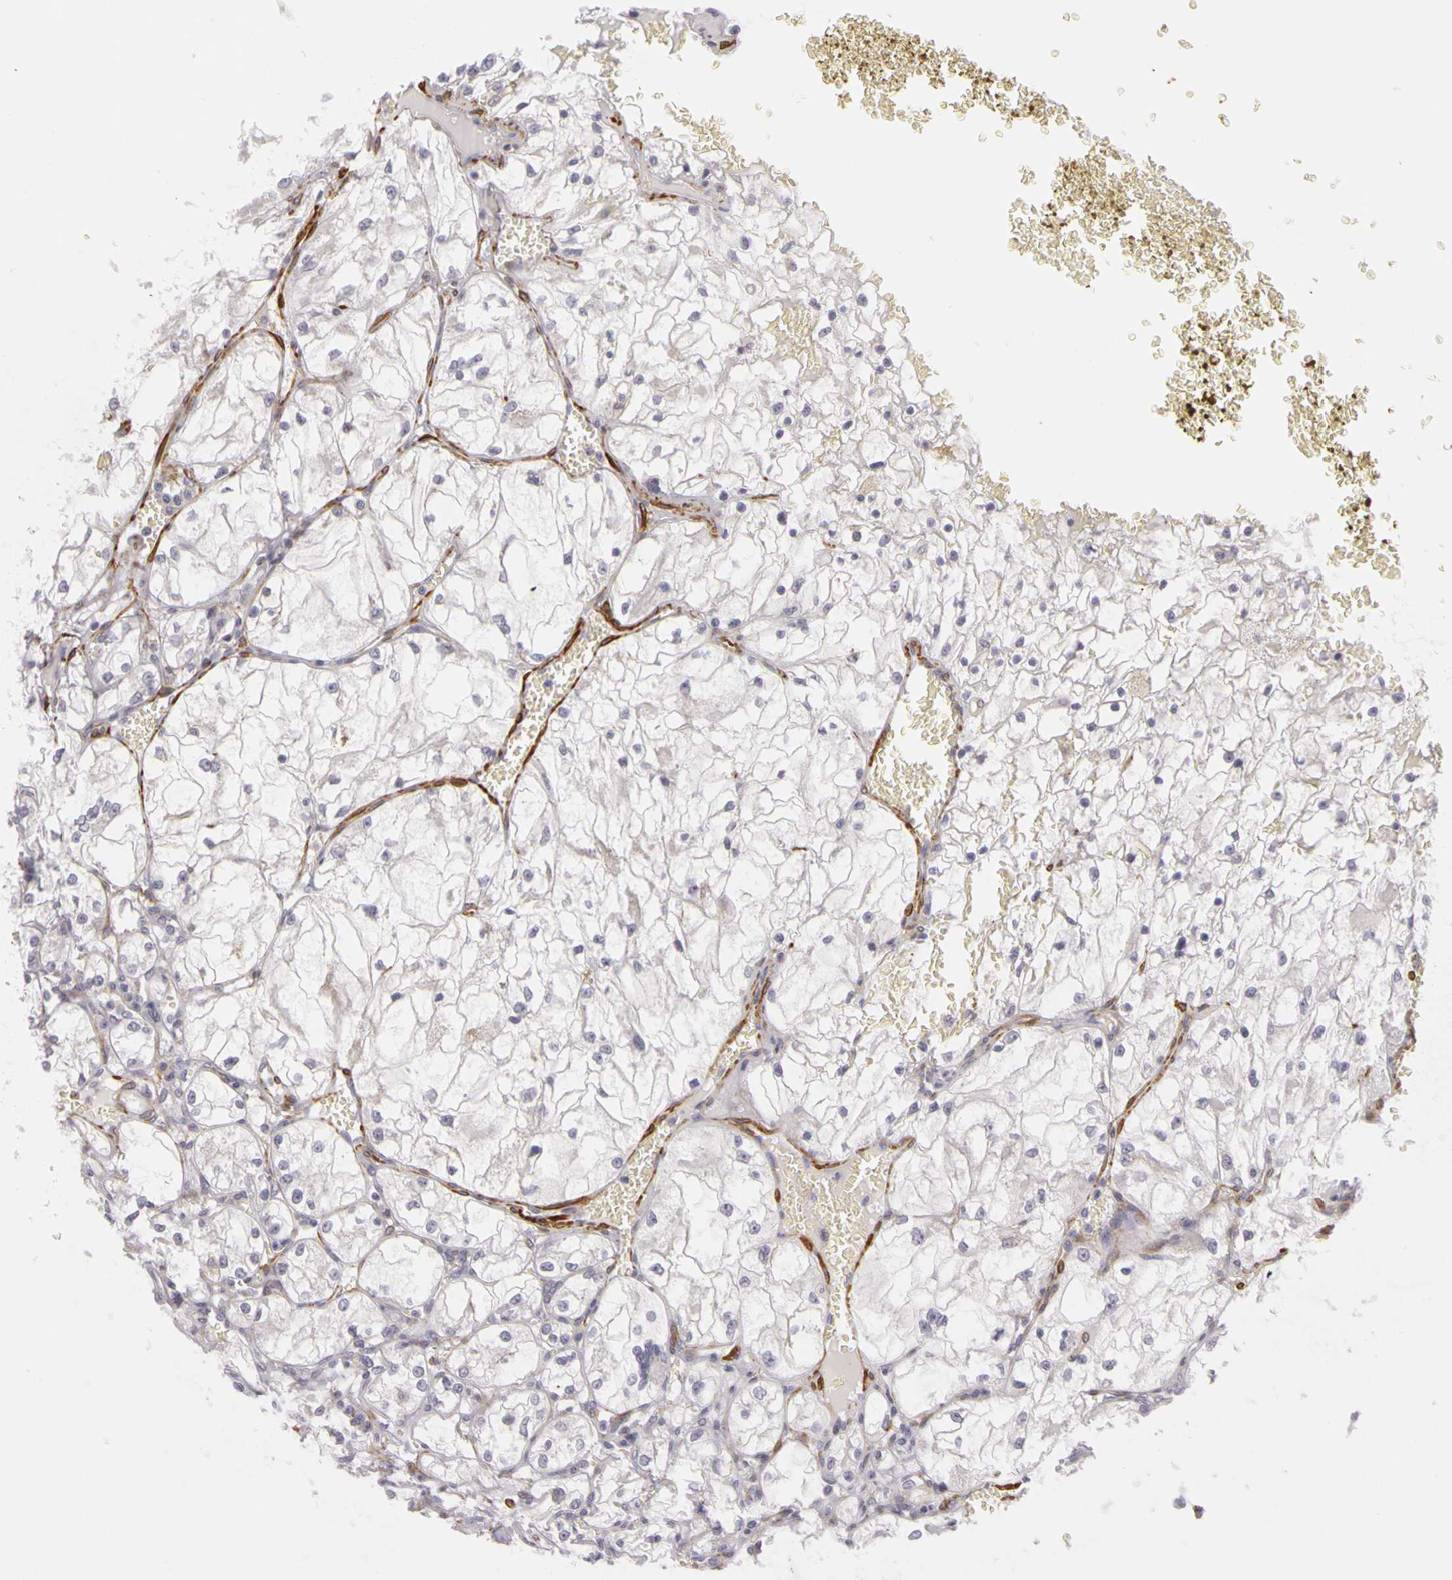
{"staining": {"intensity": "negative", "quantity": "none", "location": "none"}, "tissue": "renal cancer", "cell_type": "Tumor cells", "image_type": "cancer", "snomed": [{"axis": "morphology", "description": "Adenocarcinoma, NOS"}, {"axis": "topography", "description": "Kidney"}], "caption": "Immunohistochemistry (IHC) image of renal adenocarcinoma stained for a protein (brown), which shows no staining in tumor cells.", "gene": "CNTN2", "patient": {"sex": "male", "age": 61}}